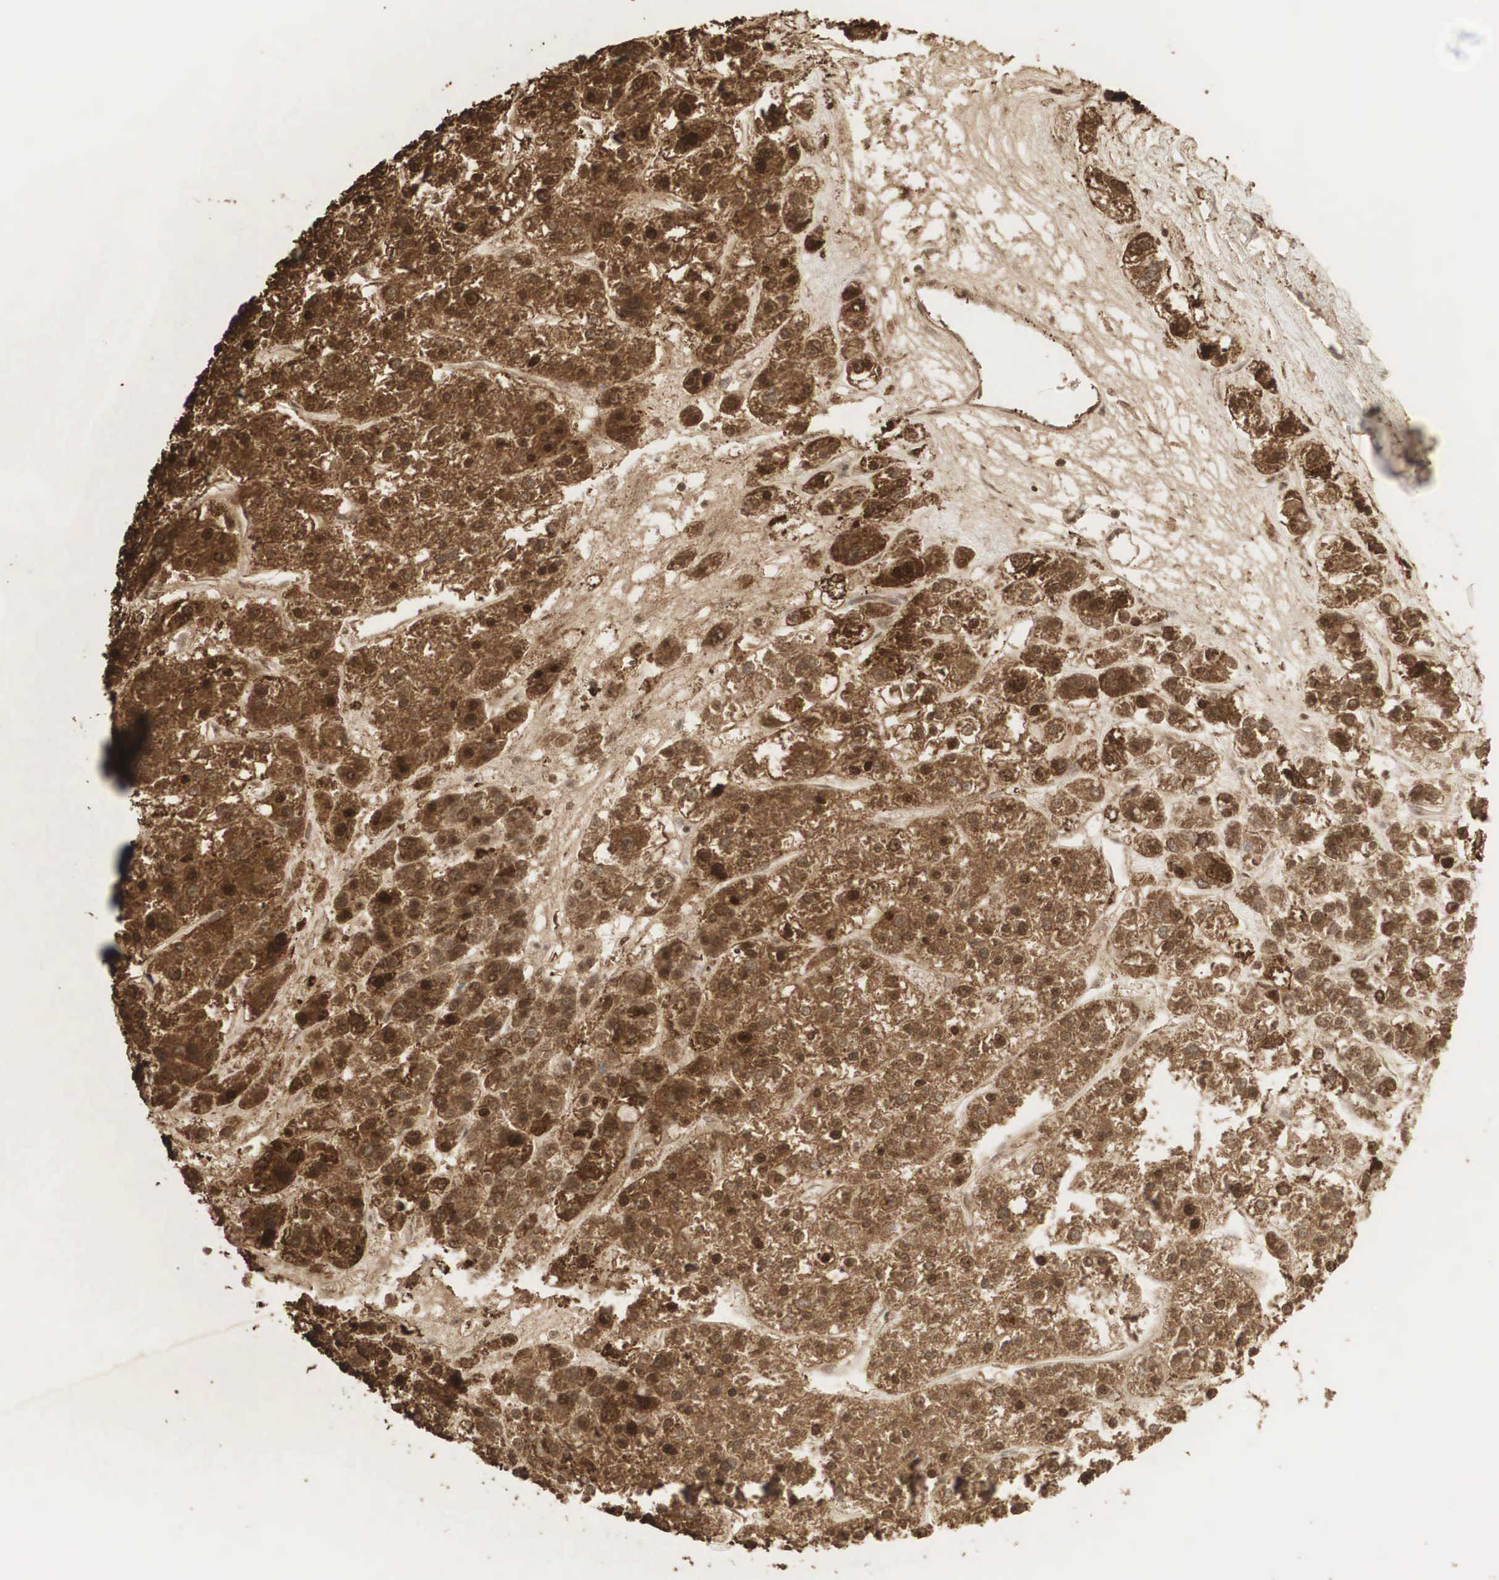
{"staining": {"intensity": "strong", "quantity": ">75%", "location": "cytoplasmic/membranous,nuclear"}, "tissue": "liver cancer", "cell_type": "Tumor cells", "image_type": "cancer", "snomed": [{"axis": "morphology", "description": "Carcinoma, Hepatocellular, NOS"}, {"axis": "topography", "description": "Liver"}], "caption": "IHC staining of liver cancer, which reveals high levels of strong cytoplasmic/membranous and nuclear expression in approximately >75% of tumor cells indicating strong cytoplasmic/membranous and nuclear protein staining. The staining was performed using DAB (brown) for protein detection and nuclei were counterstained in hematoxylin (blue).", "gene": "RNF113A", "patient": {"sex": "female", "age": 85}}